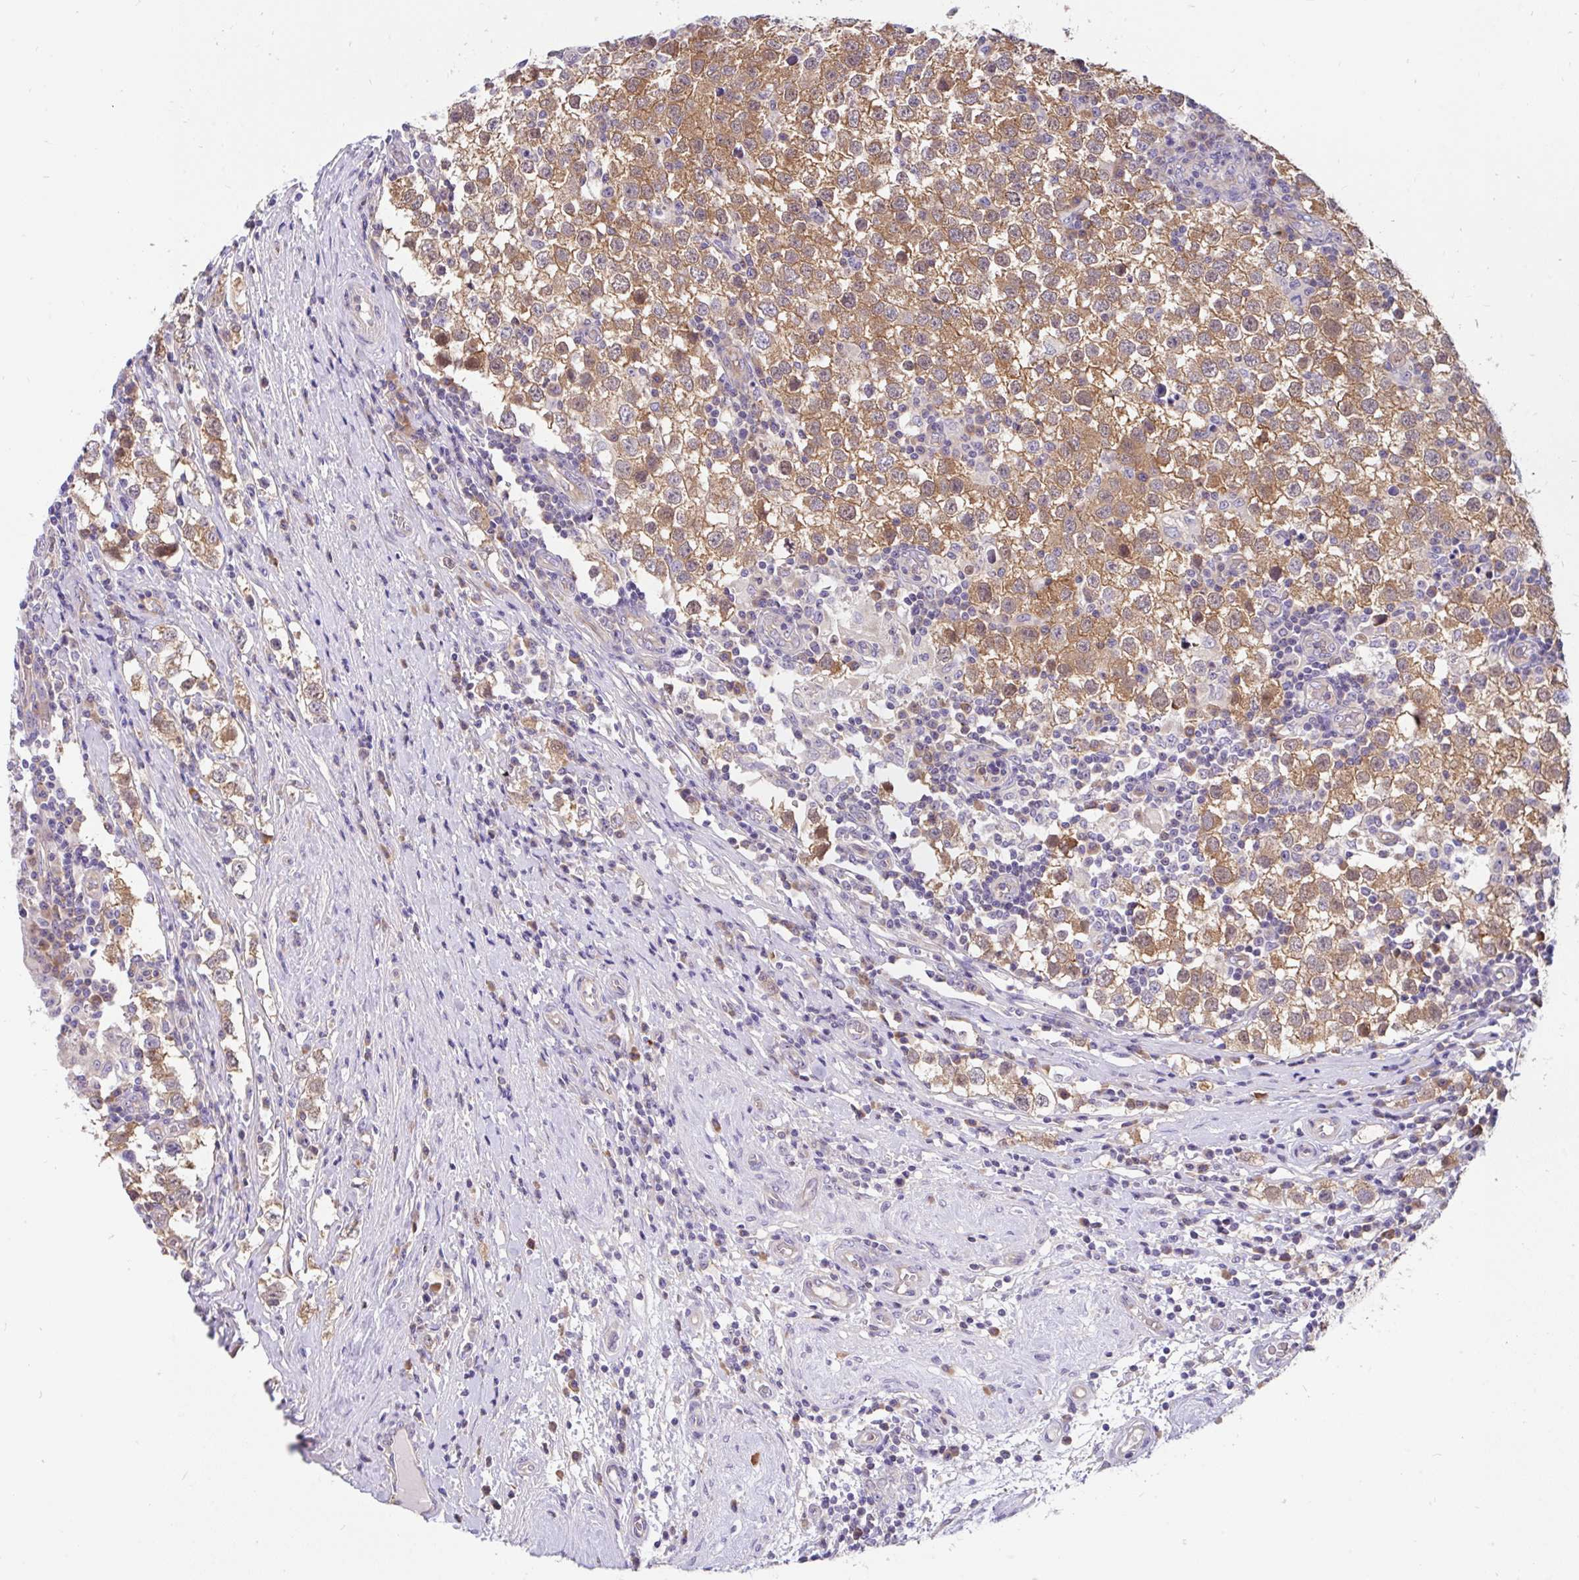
{"staining": {"intensity": "moderate", "quantity": ">75%", "location": "cytoplasmic/membranous"}, "tissue": "testis cancer", "cell_type": "Tumor cells", "image_type": "cancer", "snomed": [{"axis": "morphology", "description": "Seminoma, NOS"}, {"axis": "topography", "description": "Testis"}], "caption": "Immunohistochemical staining of human testis cancer (seminoma) exhibits medium levels of moderate cytoplasmic/membranous protein expression in about >75% of tumor cells. (Stains: DAB (3,3'-diaminobenzidine) in brown, nuclei in blue, Microscopy: brightfield microscopy at high magnification).", "gene": "LRRC26", "patient": {"sex": "male", "age": 34}}